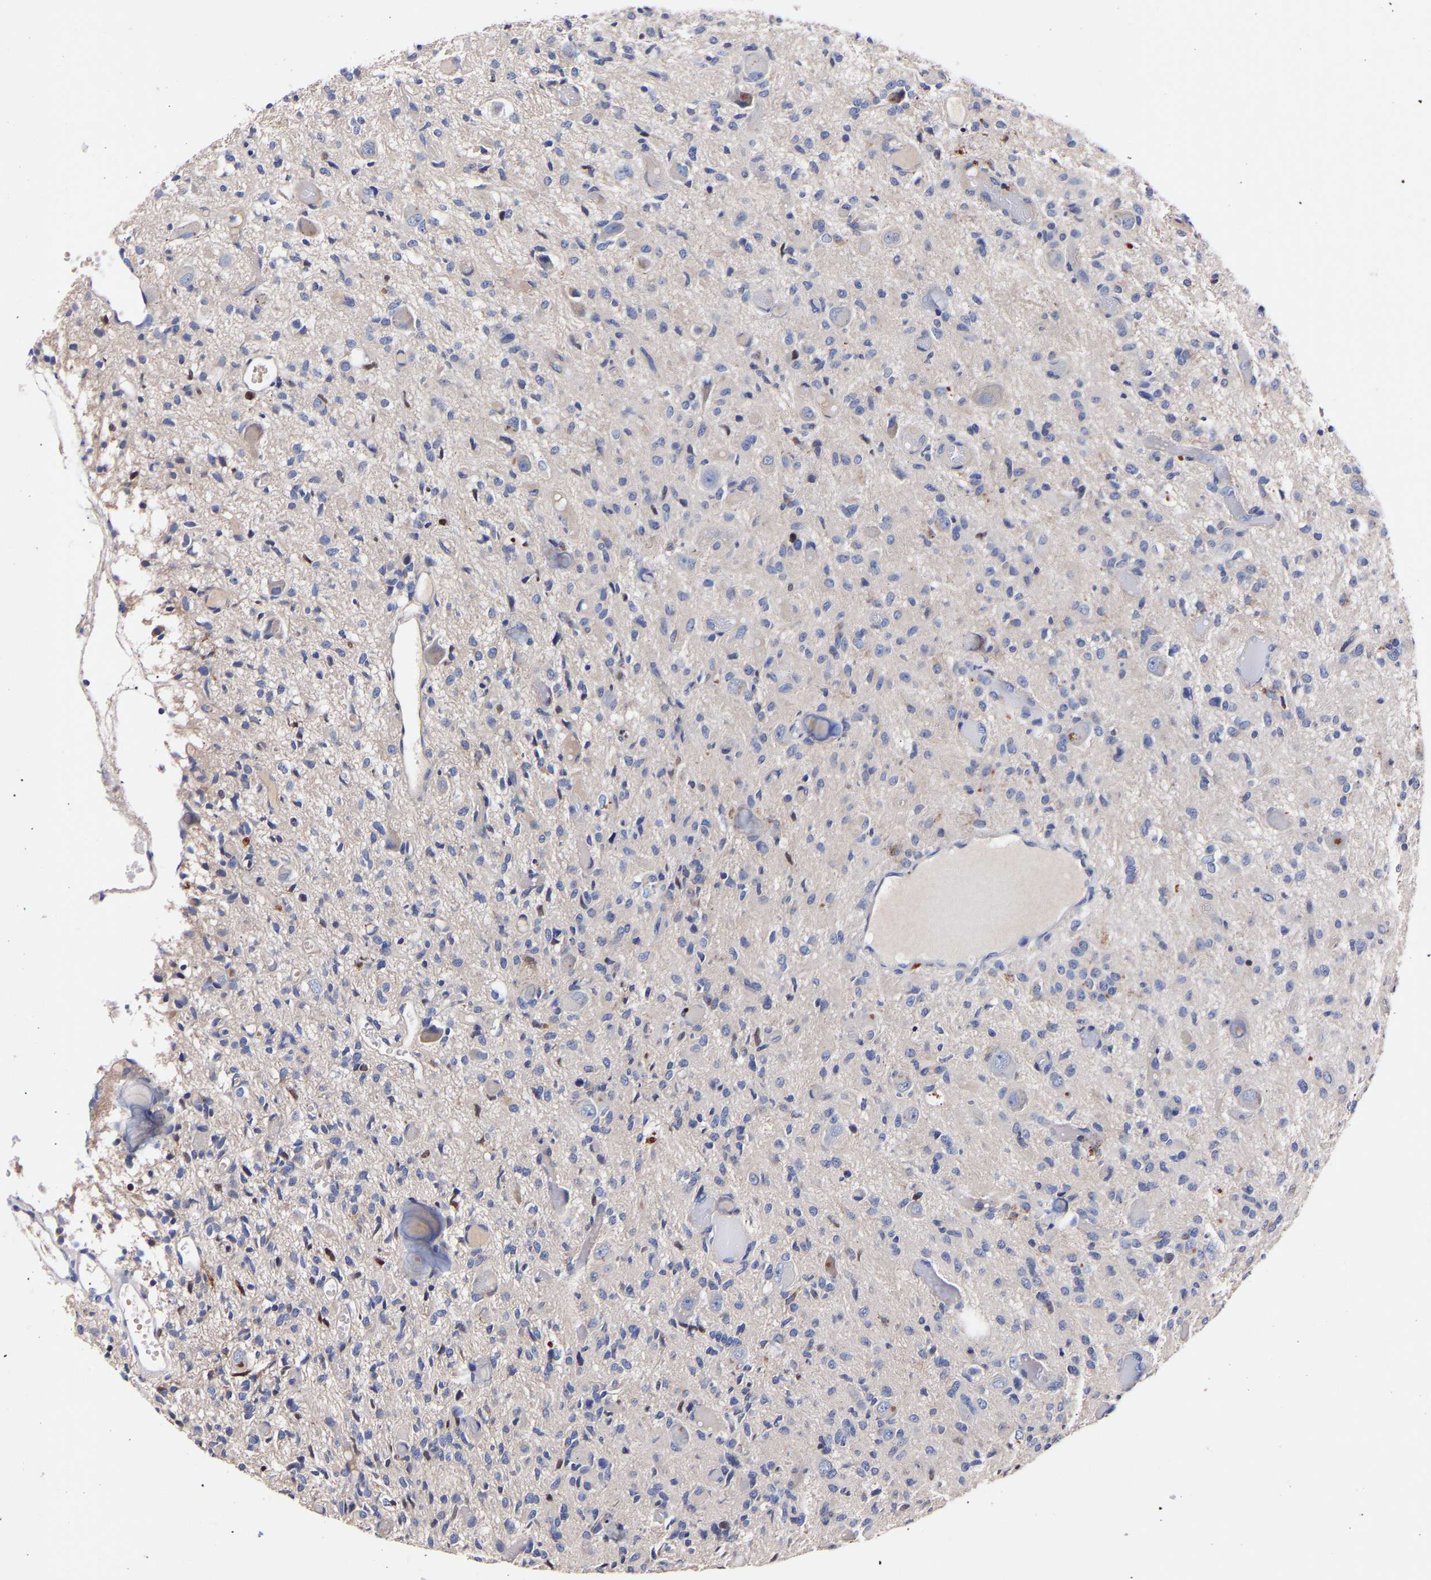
{"staining": {"intensity": "negative", "quantity": "none", "location": "none"}, "tissue": "glioma", "cell_type": "Tumor cells", "image_type": "cancer", "snomed": [{"axis": "morphology", "description": "Glioma, malignant, High grade"}, {"axis": "topography", "description": "Brain"}], "caption": "A high-resolution image shows immunohistochemistry (IHC) staining of glioma, which demonstrates no significant staining in tumor cells. (DAB (3,3'-diaminobenzidine) immunohistochemistry (IHC) visualized using brightfield microscopy, high magnification).", "gene": "SEM1", "patient": {"sex": "female", "age": 59}}